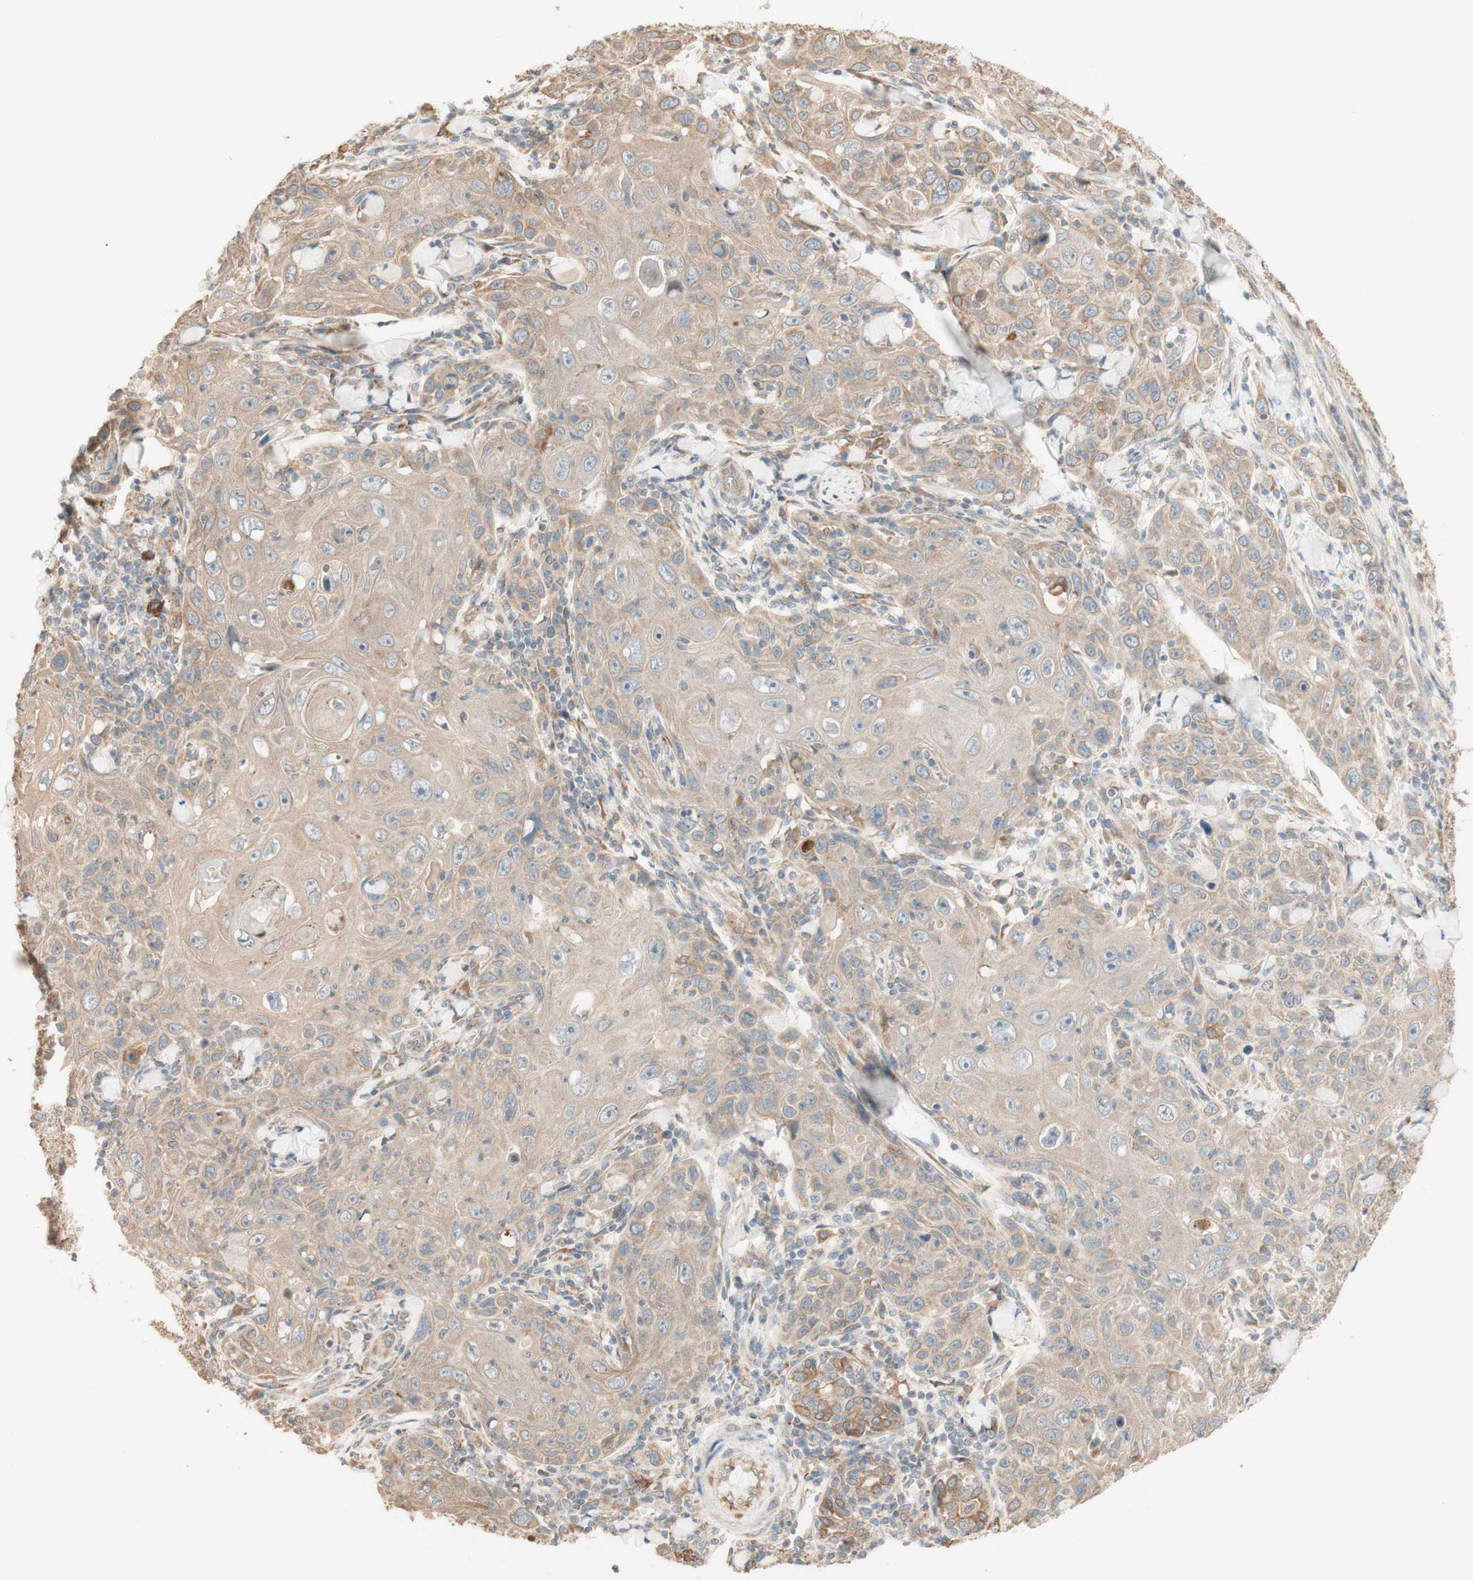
{"staining": {"intensity": "weak", "quantity": ">75%", "location": "cytoplasmic/membranous"}, "tissue": "skin cancer", "cell_type": "Tumor cells", "image_type": "cancer", "snomed": [{"axis": "morphology", "description": "Squamous cell carcinoma, NOS"}, {"axis": "topography", "description": "Skin"}], "caption": "Tumor cells reveal low levels of weak cytoplasmic/membranous positivity in about >75% of cells in skin cancer. Using DAB (brown) and hematoxylin (blue) stains, captured at high magnification using brightfield microscopy.", "gene": "CLCN2", "patient": {"sex": "female", "age": 88}}